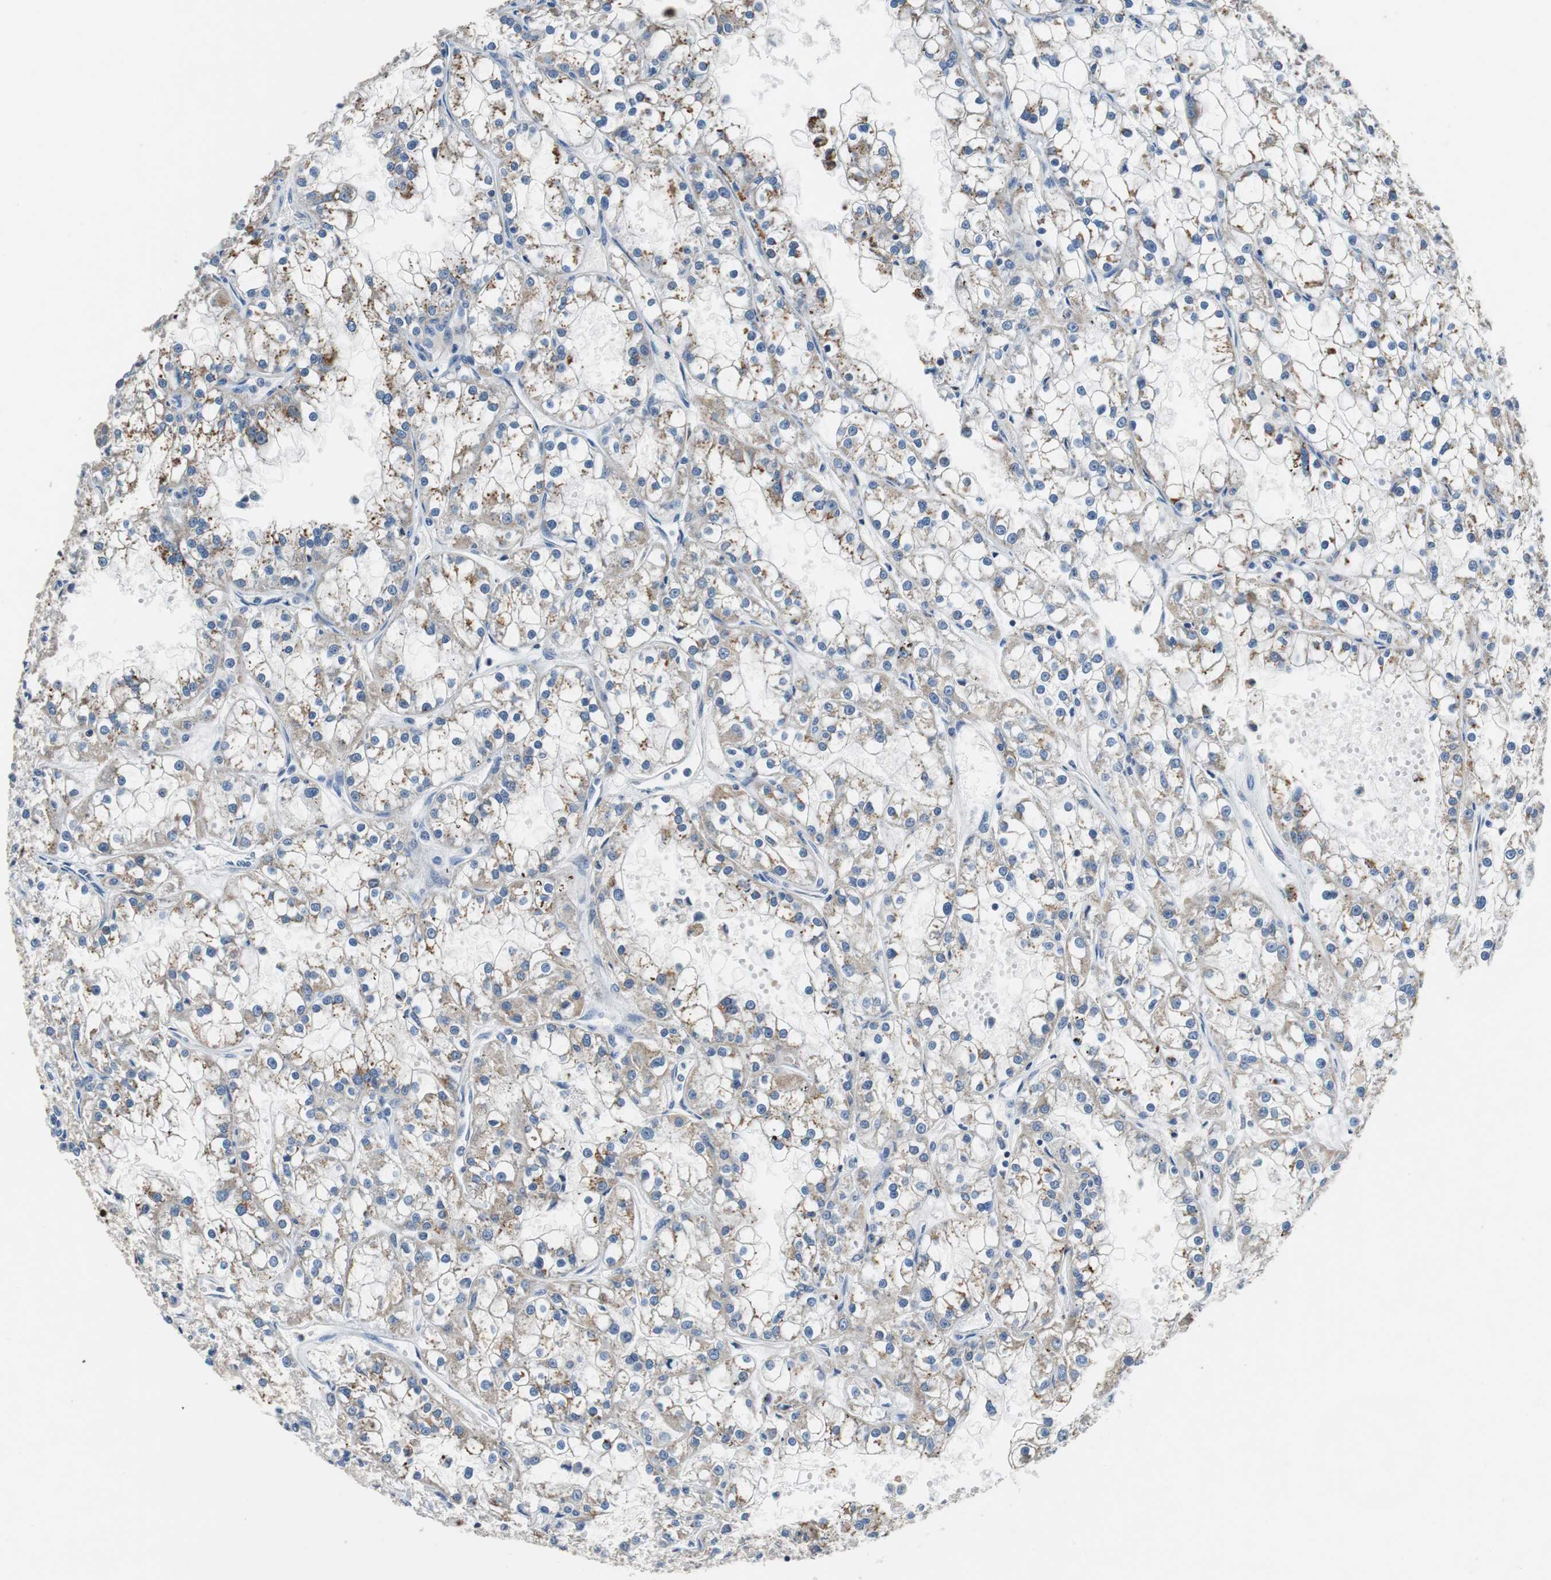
{"staining": {"intensity": "weak", "quantity": "25%-75%", "location": "cytoplasmic/membranous"}, "tissue": "renal cancer", "cell_type": "Tumor cells", "image_type": "cancer", "snomed": [{"axis": "morphology", "description": "Adenocarcinoma, NOS"}, {"axis": "topography", "description": "Kidney"}], "caption": "Immunohistochemistry (IHC) staining of renal cancer, which exhibits low levels of weak cytoplasmic/membranous staining in approximately 25%-75% of tumor cells indicating weak cytoplasmic/membranous protein expression. The staining was performed using DAB (brown) for protein detection and nuclei were counterstained in hematoxylin (blue).", "gene": "NLGN1", "patient": {"sex": "female", "age": 52}}